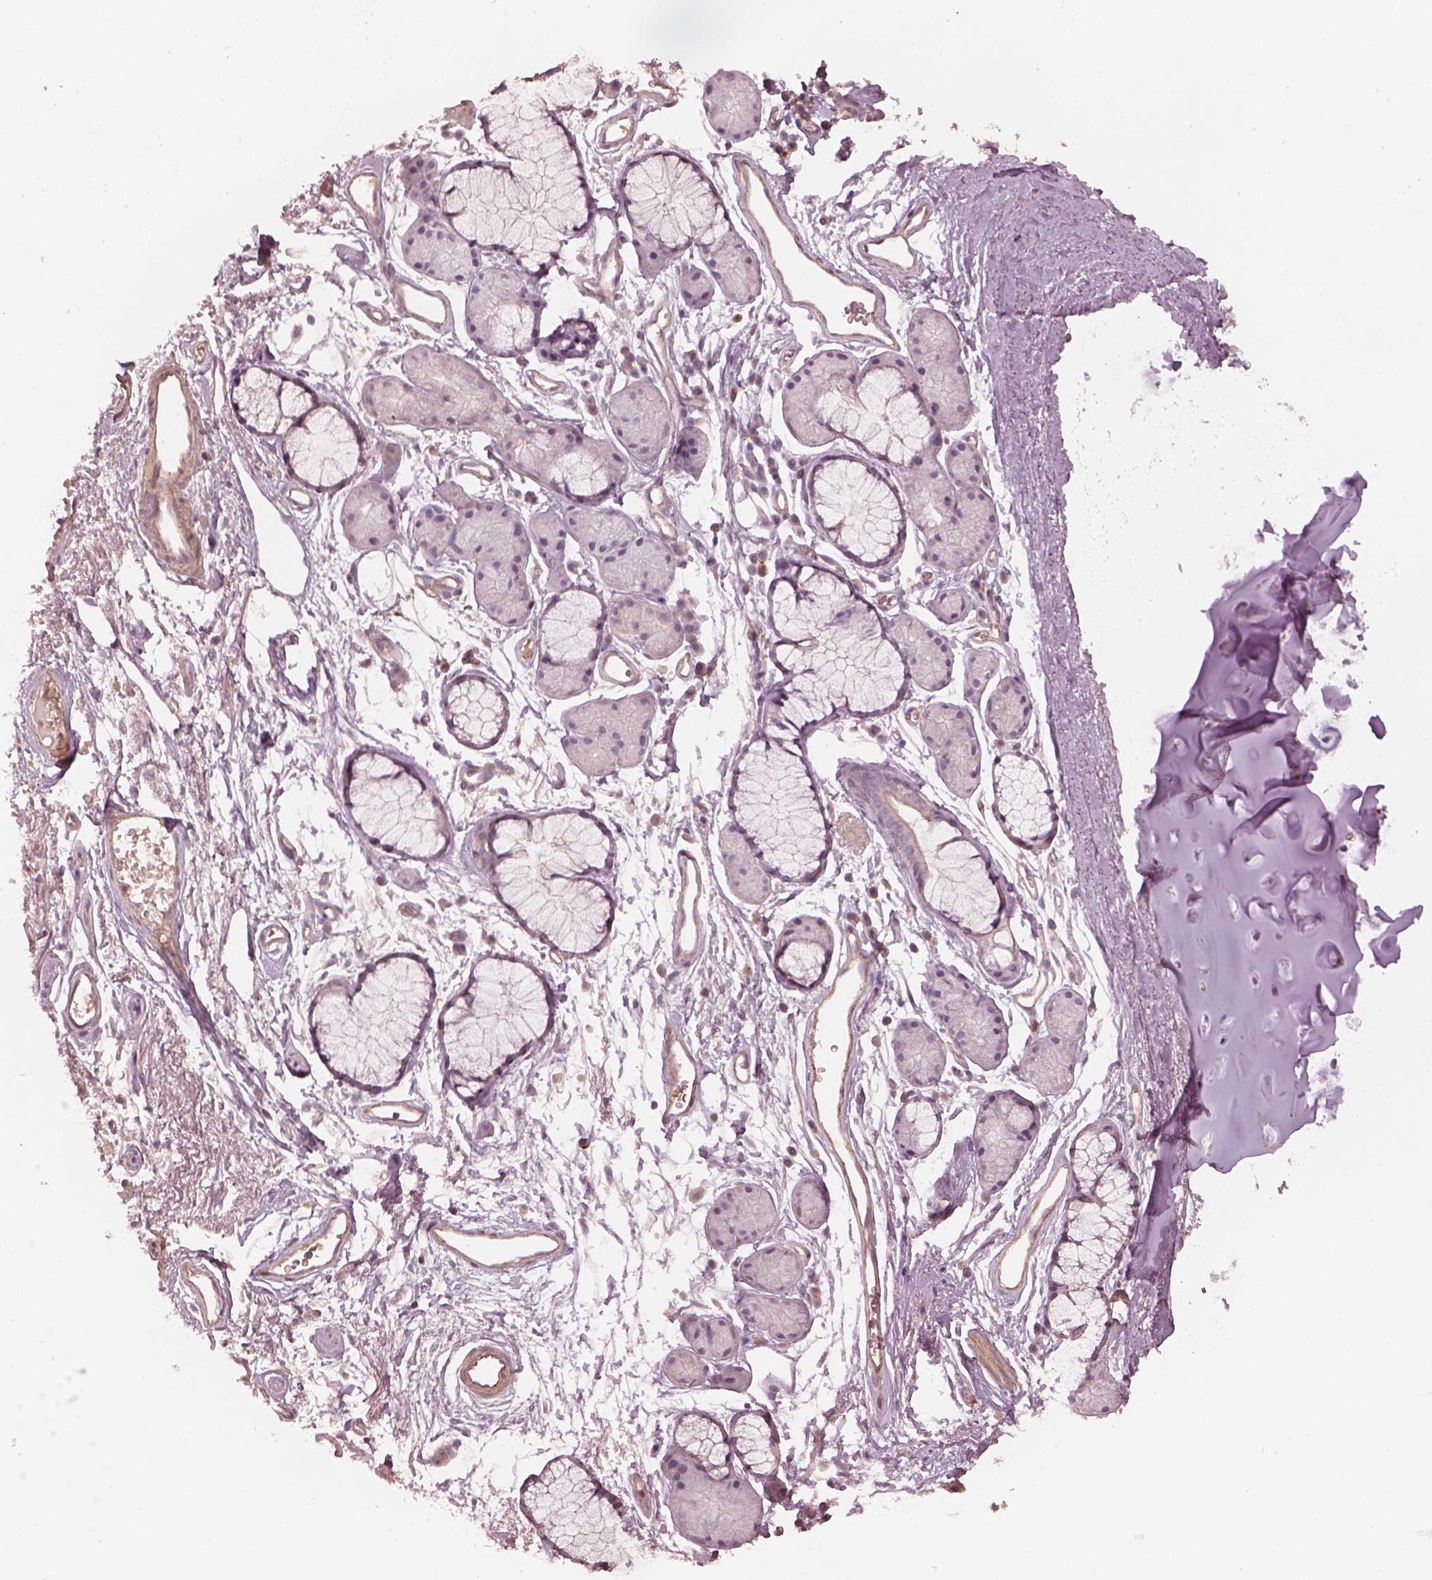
{"staining": {"intensity": "negative", "quantity": "none", "location": "none"}, "tissue": "soft tissue", "cell_type": "Chondrocytes", "image_type": "normal", "snomed": [{"axis": "morphology", "description": "Normal tissue, NOS"}, {"axis": "topography", "description": "Cartilage tissue"}, {"axis": "topography", "description": "Bronchus"}], "caption": "An immunohistochemistry histopathology image of normal soft tissue is shown. There is no staining in chondrocytes of soft tissue. (Stains: DAB IHC with hematoxylin counter stain, Microscopy: brightfield microscopy at high magnification).", "gene": "OTOGL", "patient": {"sex": "female", "age": 79}}